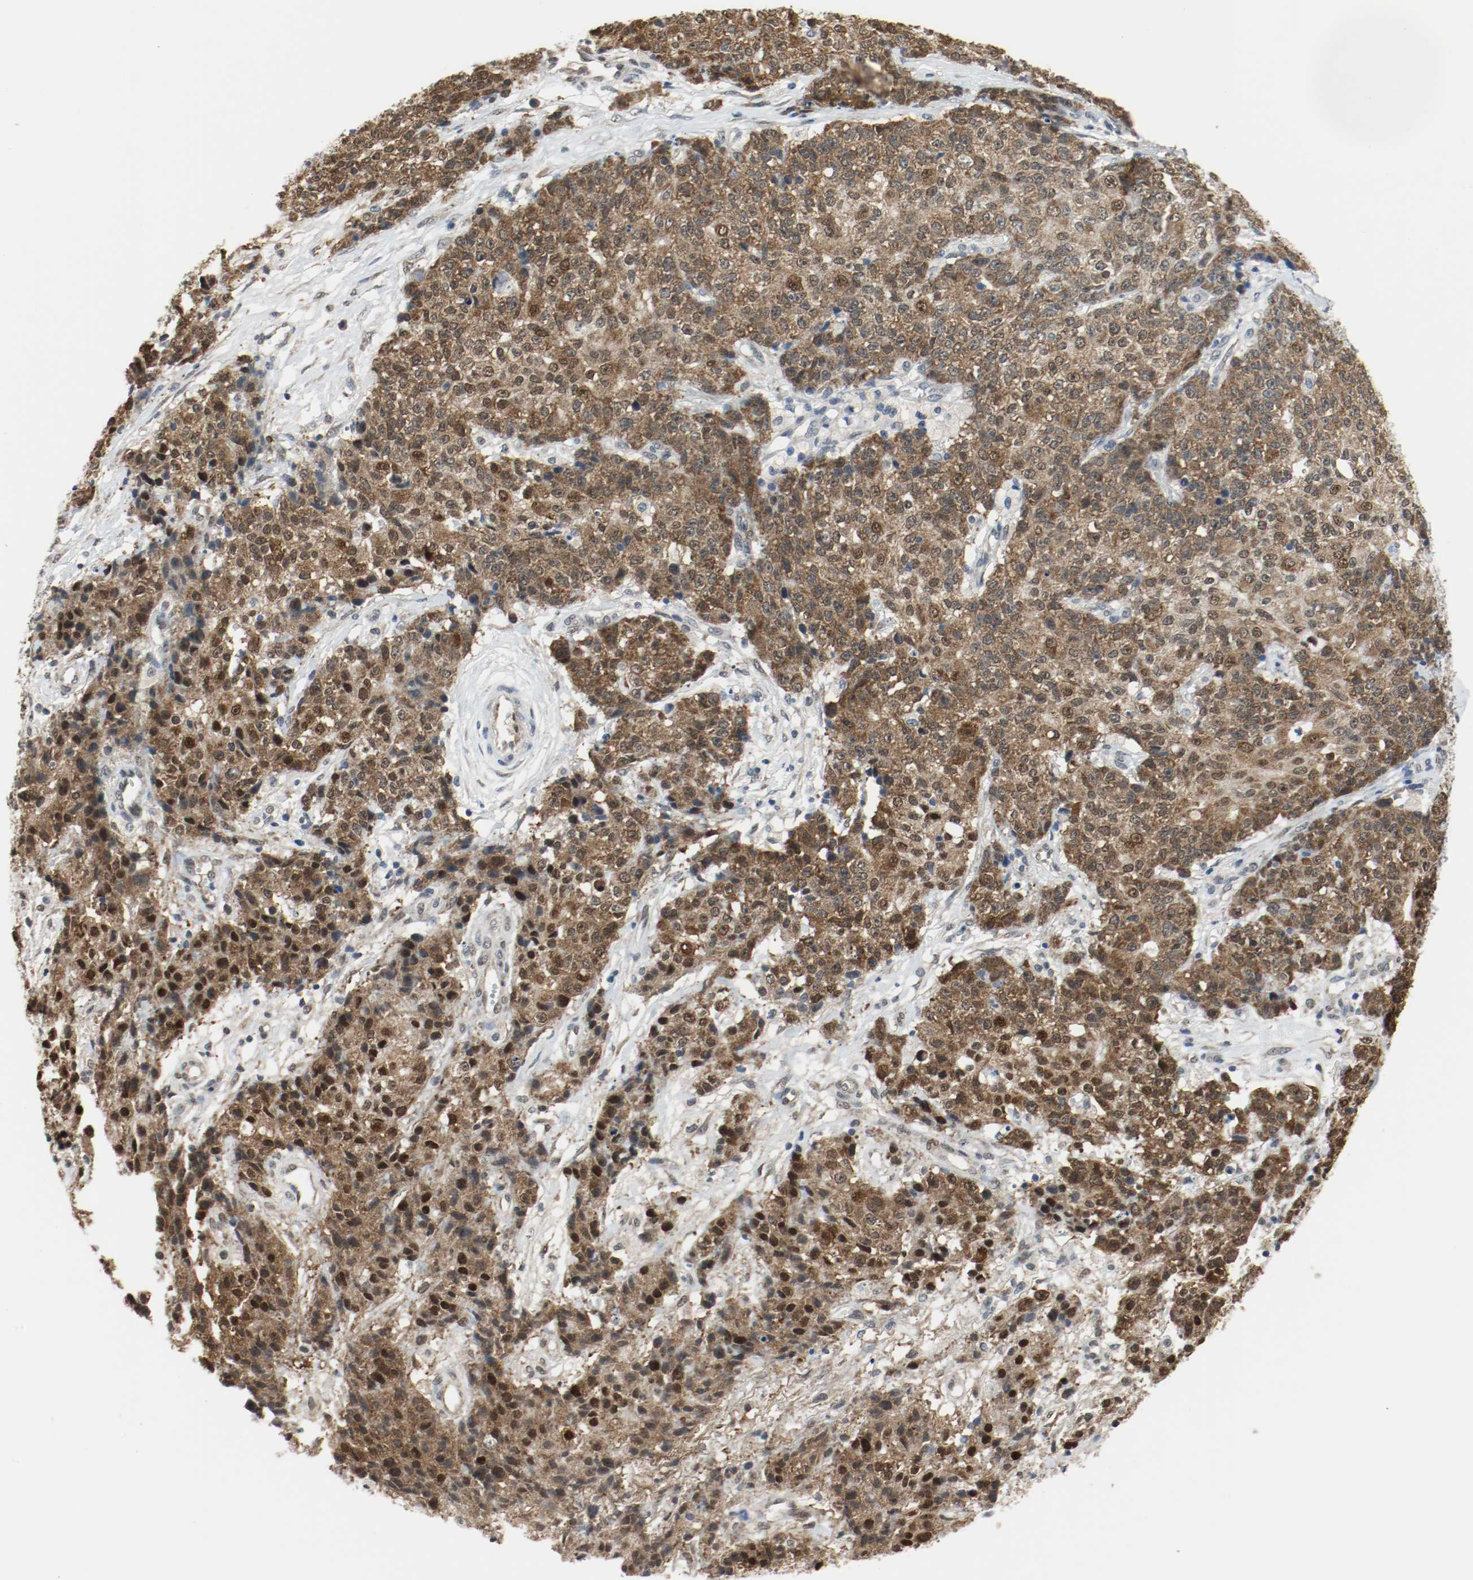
{"staining": {"intensity": "moderate", "quantity": ">75%", "location": "cytoplasmic/membranous,nuclear"}, "tissue": "ovarian cancer", "cell_type": "Tumor cells", "image_type": "cancer", "snomed": [{"axis": "morphology", "description": "Carcinoma, endometroid"}, {"axis": "topography", "description": "Ovary"}], "caption": "This histopathology image displays immunohistochemistry (IHC) staining of ovarian cancer (endometroid carcinoma), with medium moderate cytoplasmic/membranous and nuclear positivity in approximately >75% of tumor cells.", "gene": "PPME1", "patient": {"sex": "female", "age": 42}}